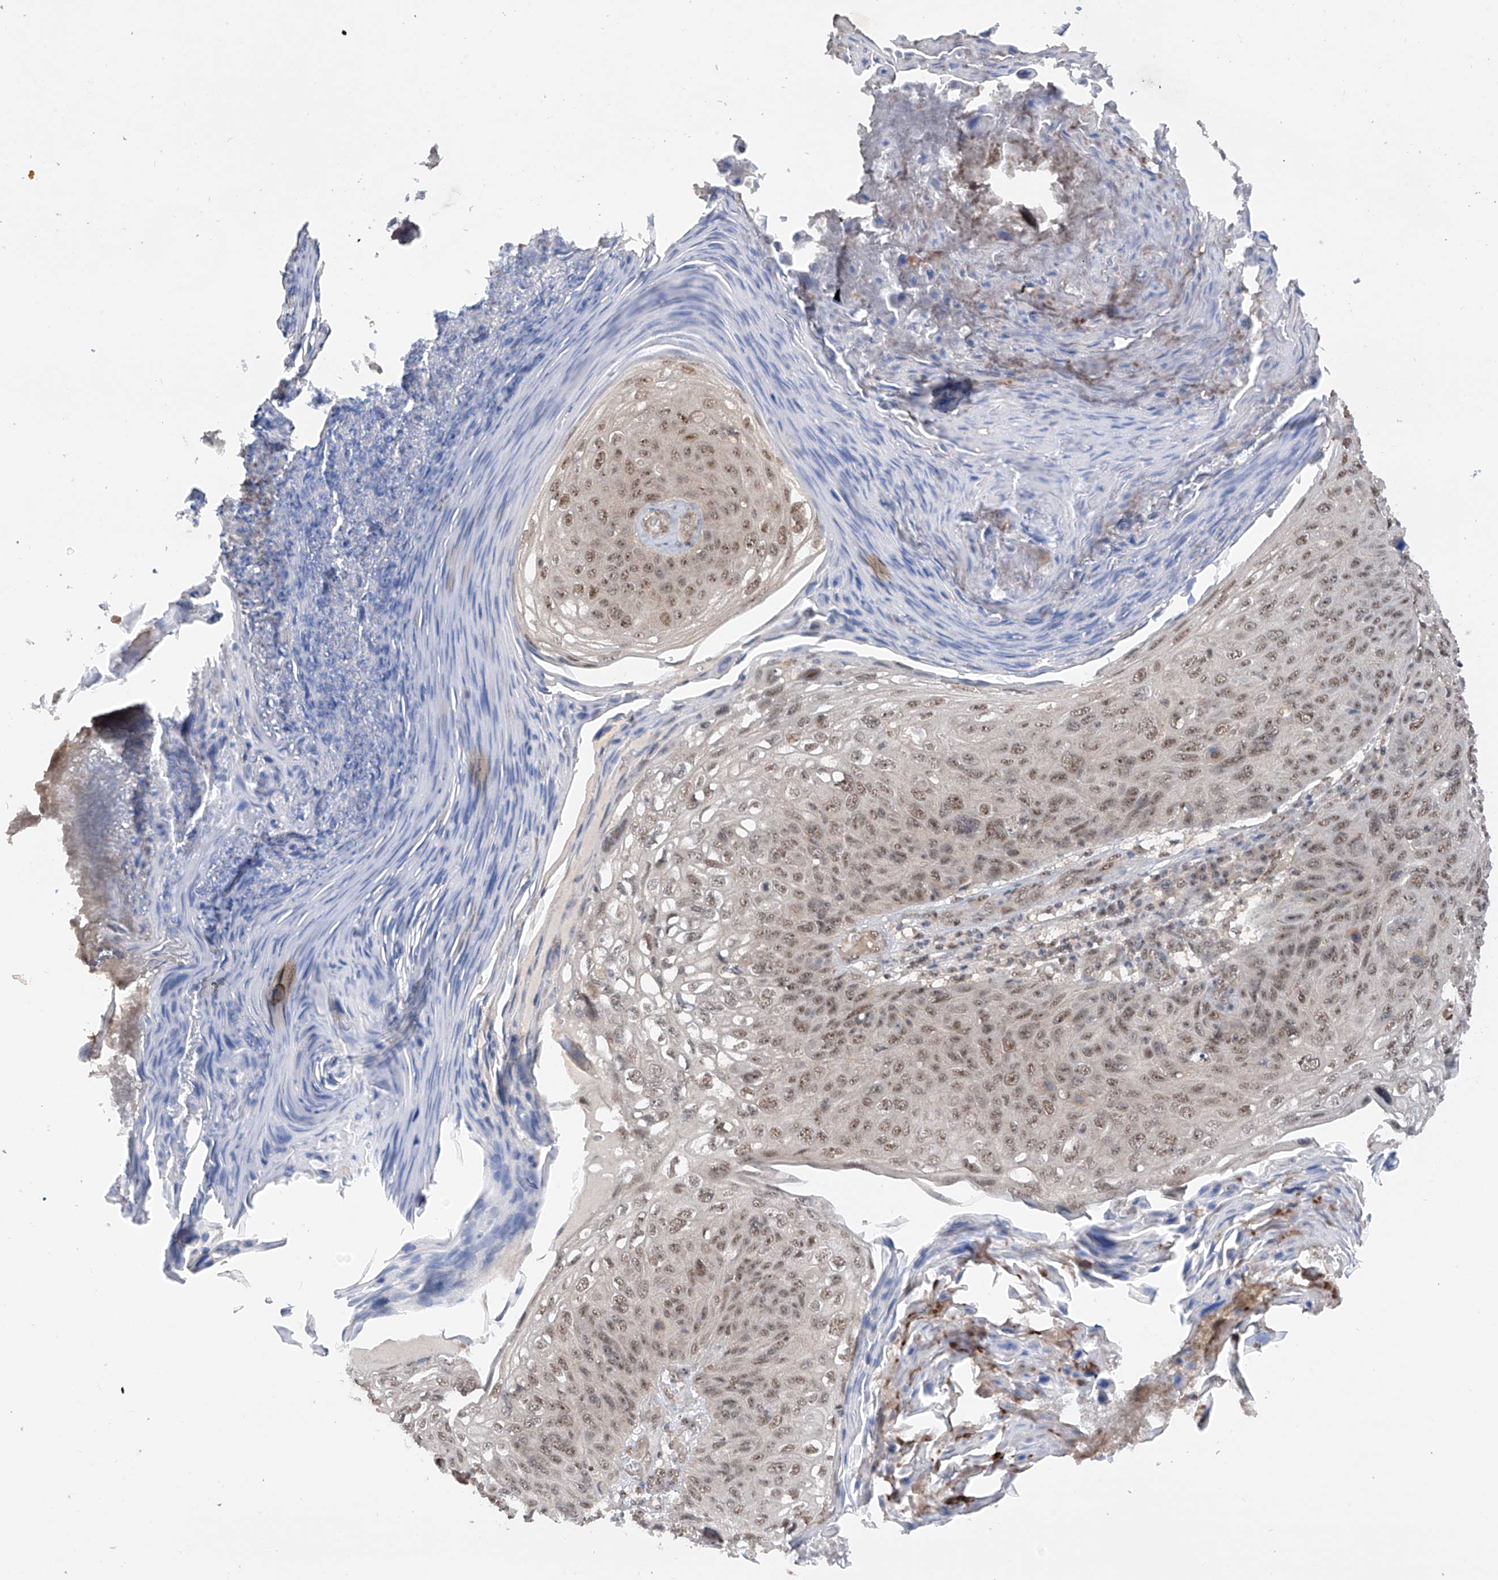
{"staining": {"intensity": "weak", "quantity": ">75%", "location": "nuclear"}, "tissue": "skin cancer", "cell_type": "Tumor cells", "image_type": "cancer", "snomed": [{"axis": "morphology", "description": "Squamous cell carcinoma, NOS"}, {"axis": "topography", "description": "Skin"}], "caption": "Protein expression analysis of skin cancer (squamous cell carcinoma) displays weak nuclear expression in approximately >75% of tumor cells. (IHC, brightfield microscopy, high magnification).", "gene": "RPAIN", "patient": {"sex": "female", "age": 90}}